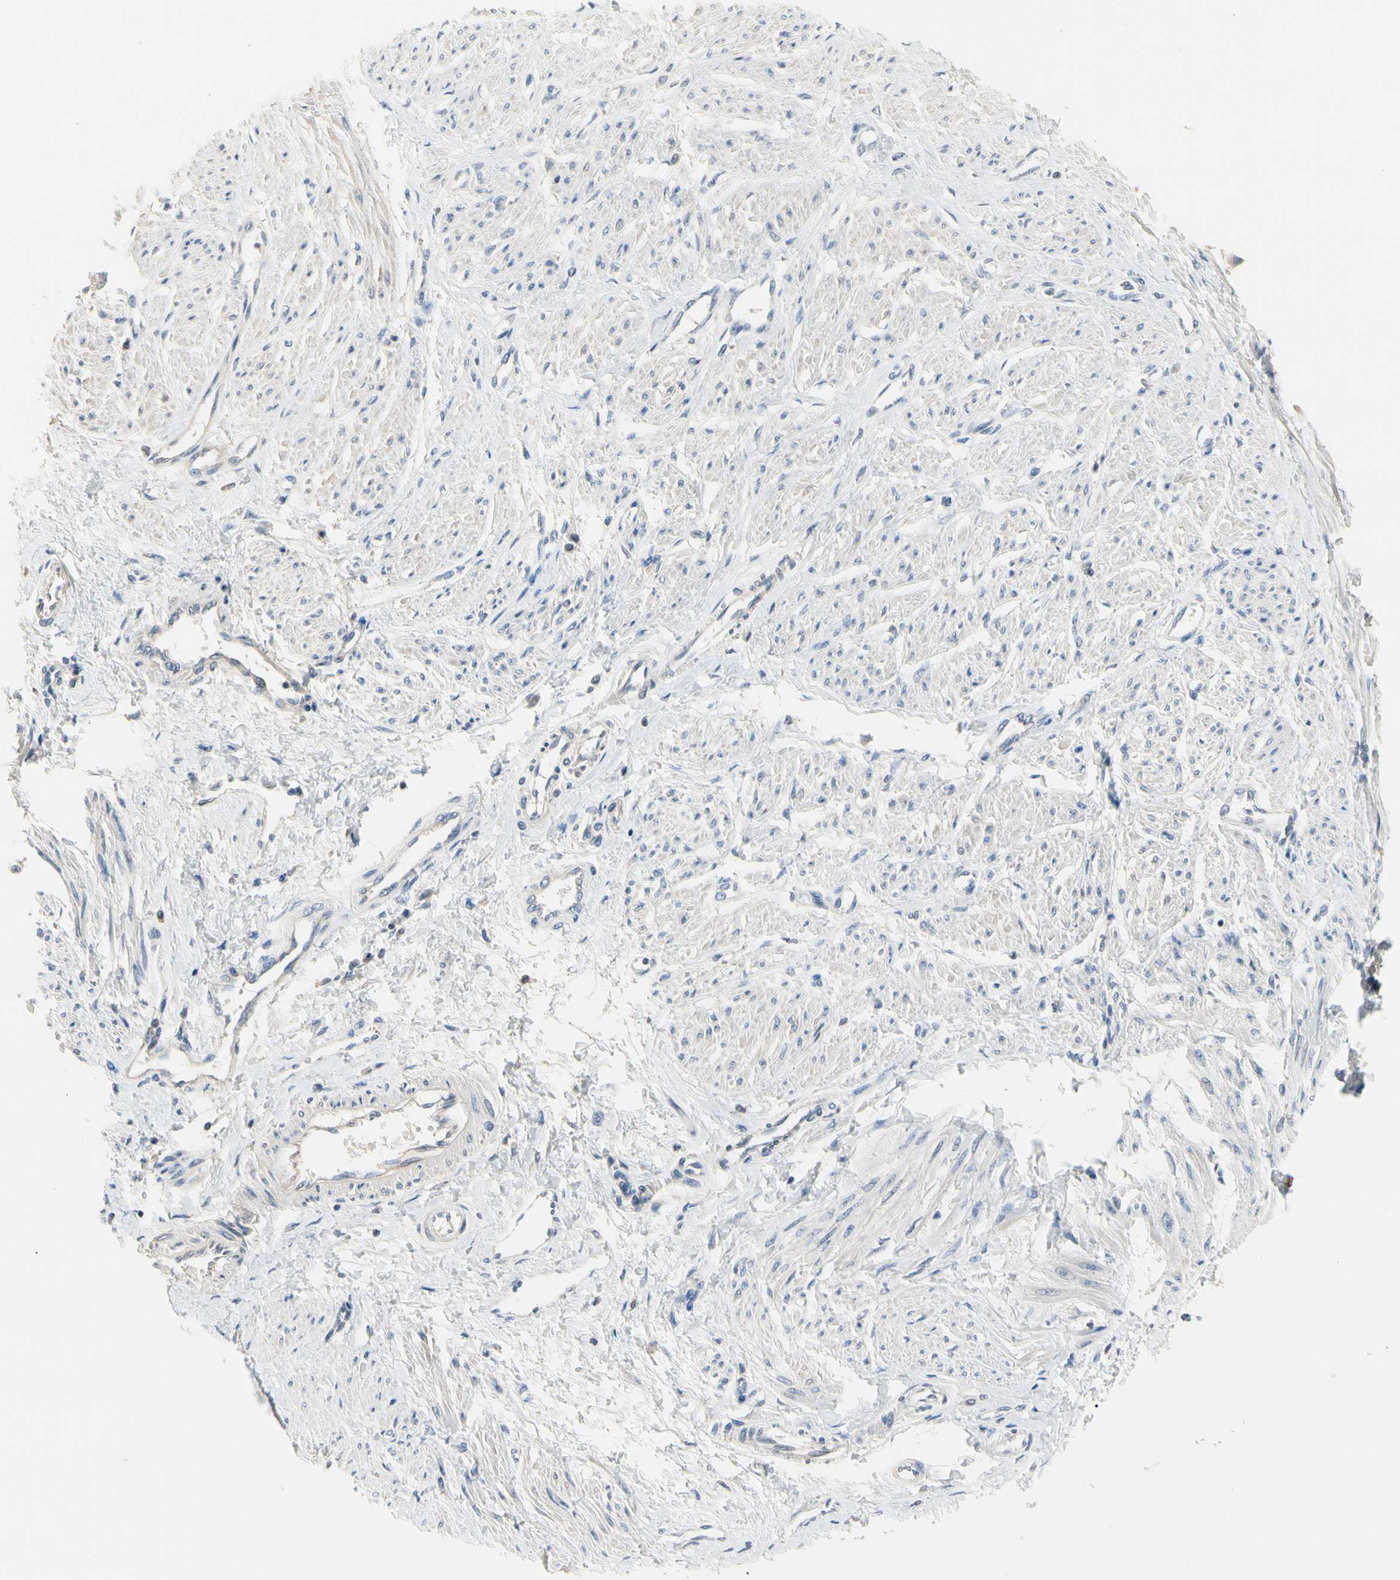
{"staining": {"intensity": "negative", "quantity": "none", "location": "none"}, "tissue": "smooth muscle", "cell_type": "Smooth muscle cells", "image_type": "normal", "snomed": [{"axis": "morphology", "description": "Normal tissue, NOS"}, {"axis": "topography", "description": "Smooth muscle"}, {"axis": "topography", "description": "Uterus"}], "caption": "This is an immunohistochemistry micrograph of benign smooth muscle. There is no staining in smooth muscle cells.", "gene": "ECRG4", "patient": {"sex": "female", "age": 39}}